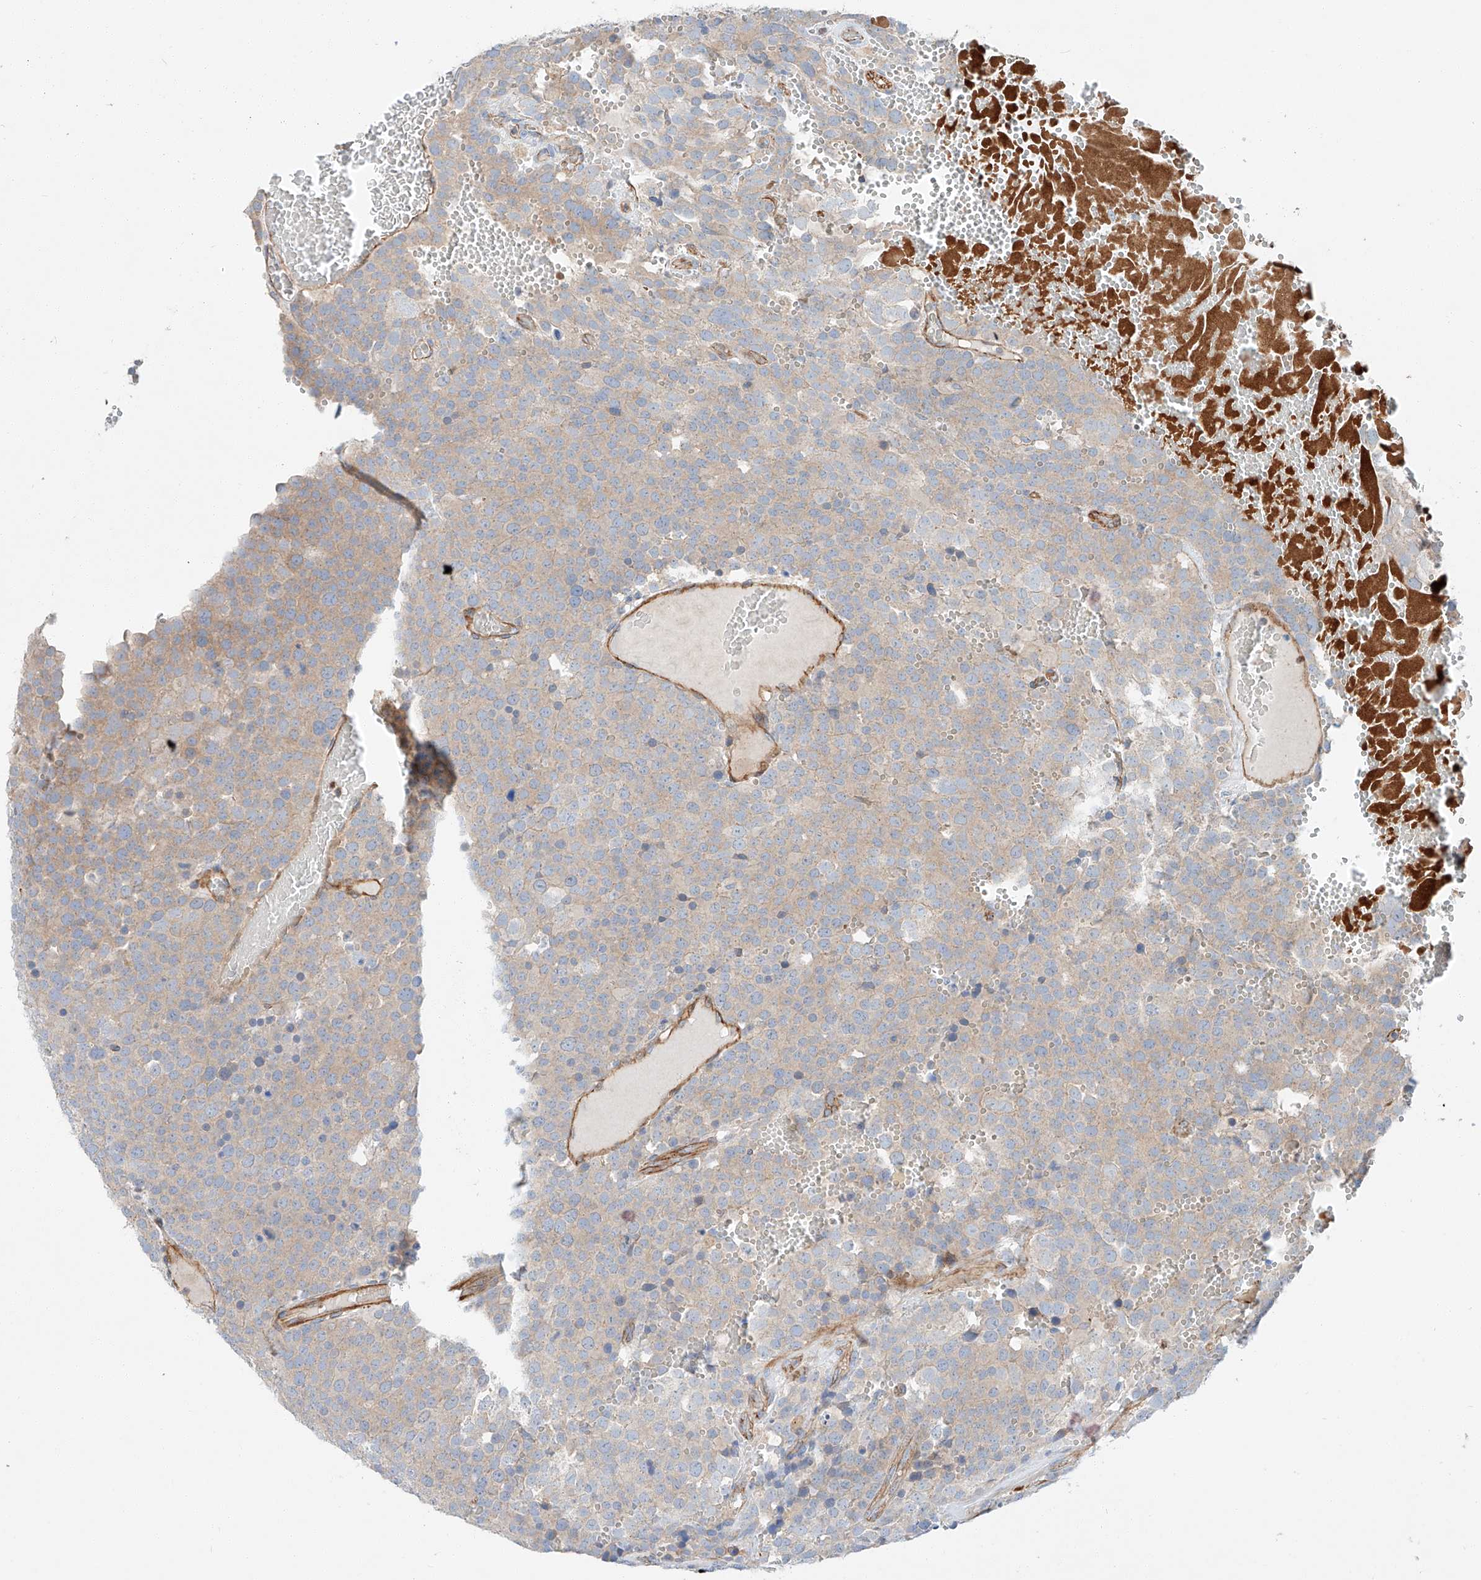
{"staining": {"intensity": "weak", "quantity": "<25%", "location": "cytoplasmic/membranous"}, "tissue": "testis cancer", "cell_type": "Tumor cells", "image_type": "cancer", "snomed": [{"axis": "morphology", "description": "Seminoma, NOS"}, {"axis": "topography", "description": "Testis"}], "caption": "There is no significant positivity in tumor cells of seminoma (testis).", "gene": "MINDY4", "patient": {"sex": "male", "age": 71}}